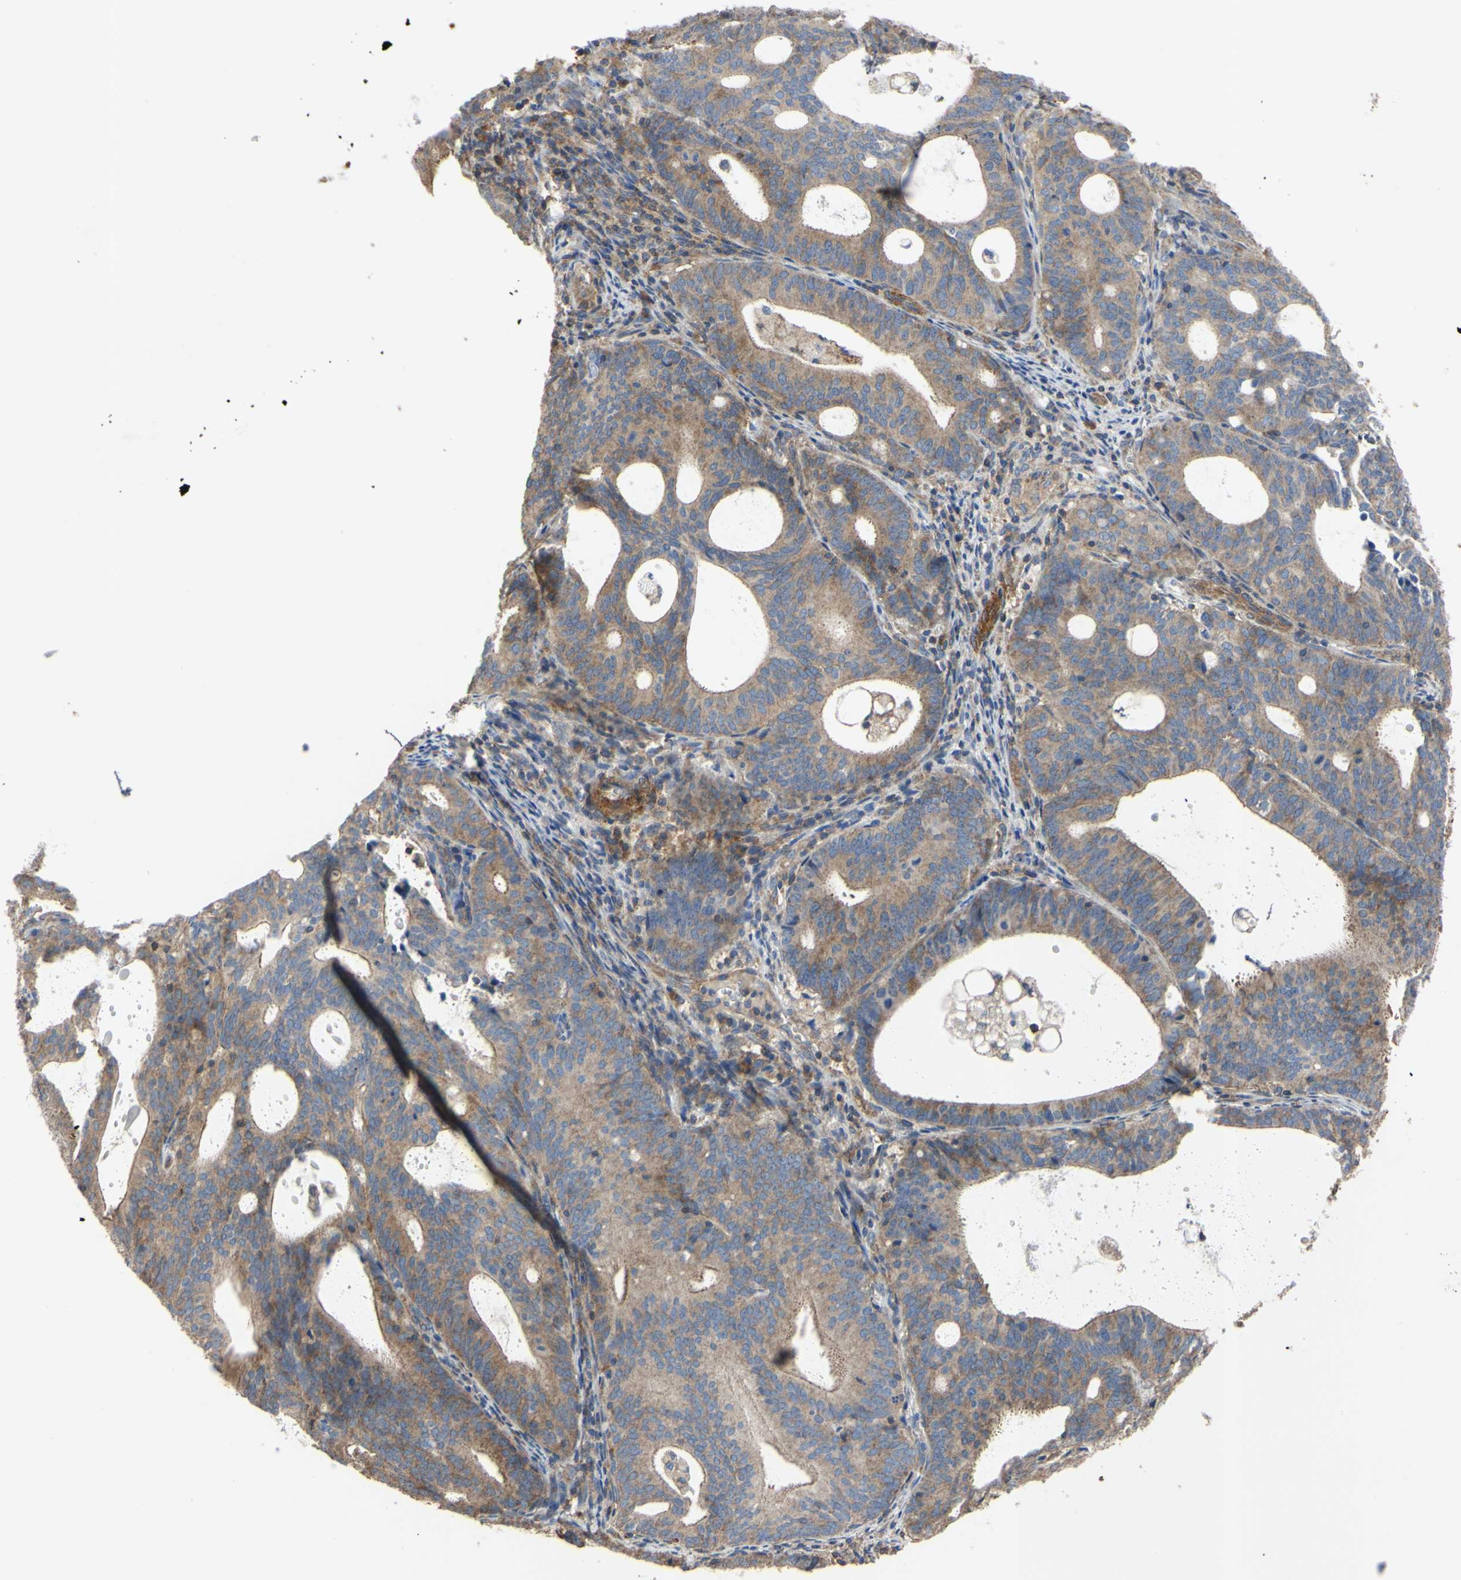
{"staining": {"intensity": "moderate", "quantity": ">75%", "location": "cytoplasmic/membranous"}, "tissue": "endometrial cancer", "cell_type": "Tumor cells", "image_type": "cancer", "snomed": [{"axis": "morphology", "description": "Adenocarcinoma, NOS"}, {"axis": "topography", "description": "Uterus"}], "caption": "Protein analysis of endometrial cancer tissue demonstrates moderate cytoplasmic/membranous expression in approximately >75% of tumor cells.", "gene": "BECN1", "patient": {"sex": "female", "age": 83}}